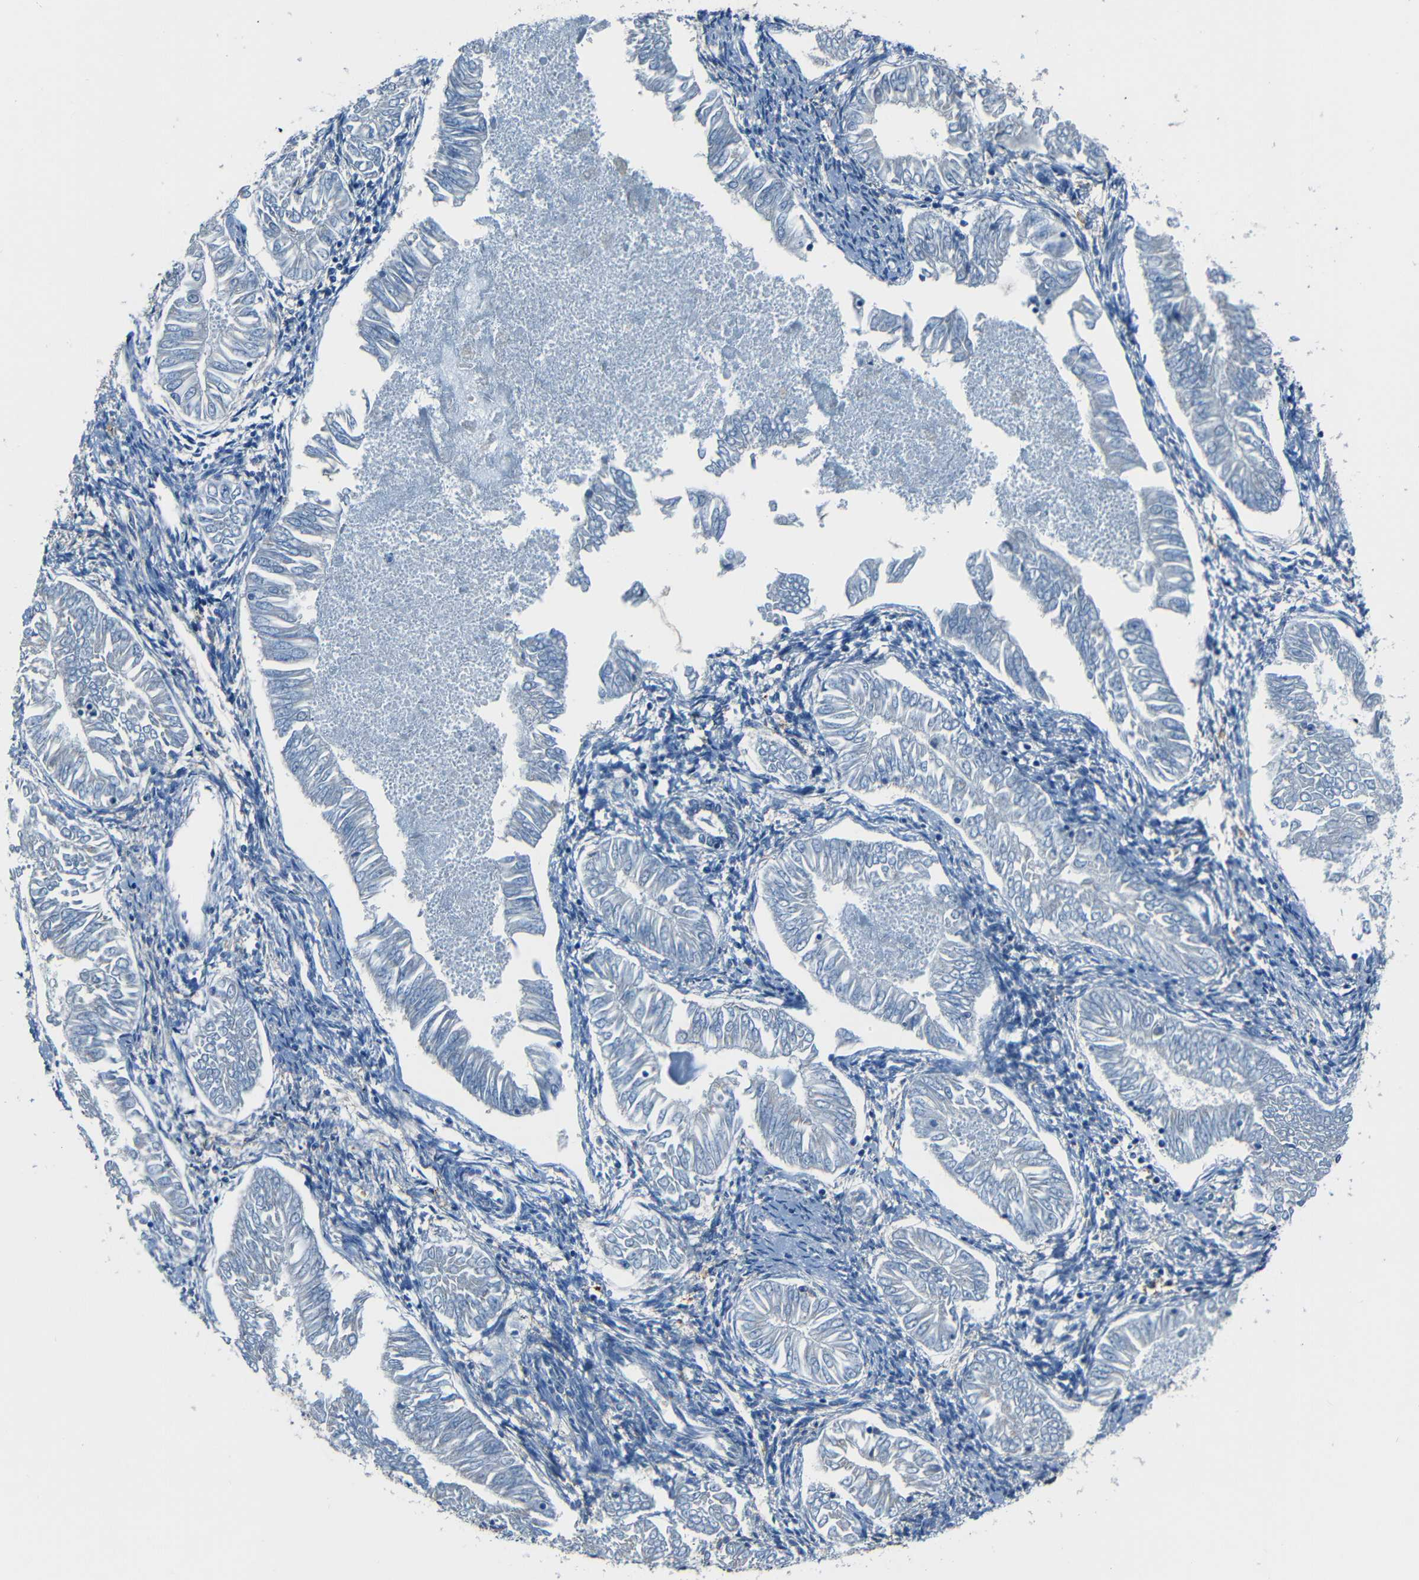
{"staining": {"intensity": "negative", "quantity": "none", "location": "none"}, "tissue": "endometrial cancer", "cell_type": "Tumor cells", "image_type": "cancer", "snomed": [{"axis": "morphology", "description": "Adenocarcinoma, NOS"}, {"axis": "topography", "description": "Endometrium"}], "caption": "This micrograph is of endometrial adenocarcinoma stained with immunohistochemistry (IHC) to label a protein in brown with the nuclei are counter-stained blue. There is no staining in tumor cells.", "gene": "SLA", "patient": {"sex": "female", "age": 53}}